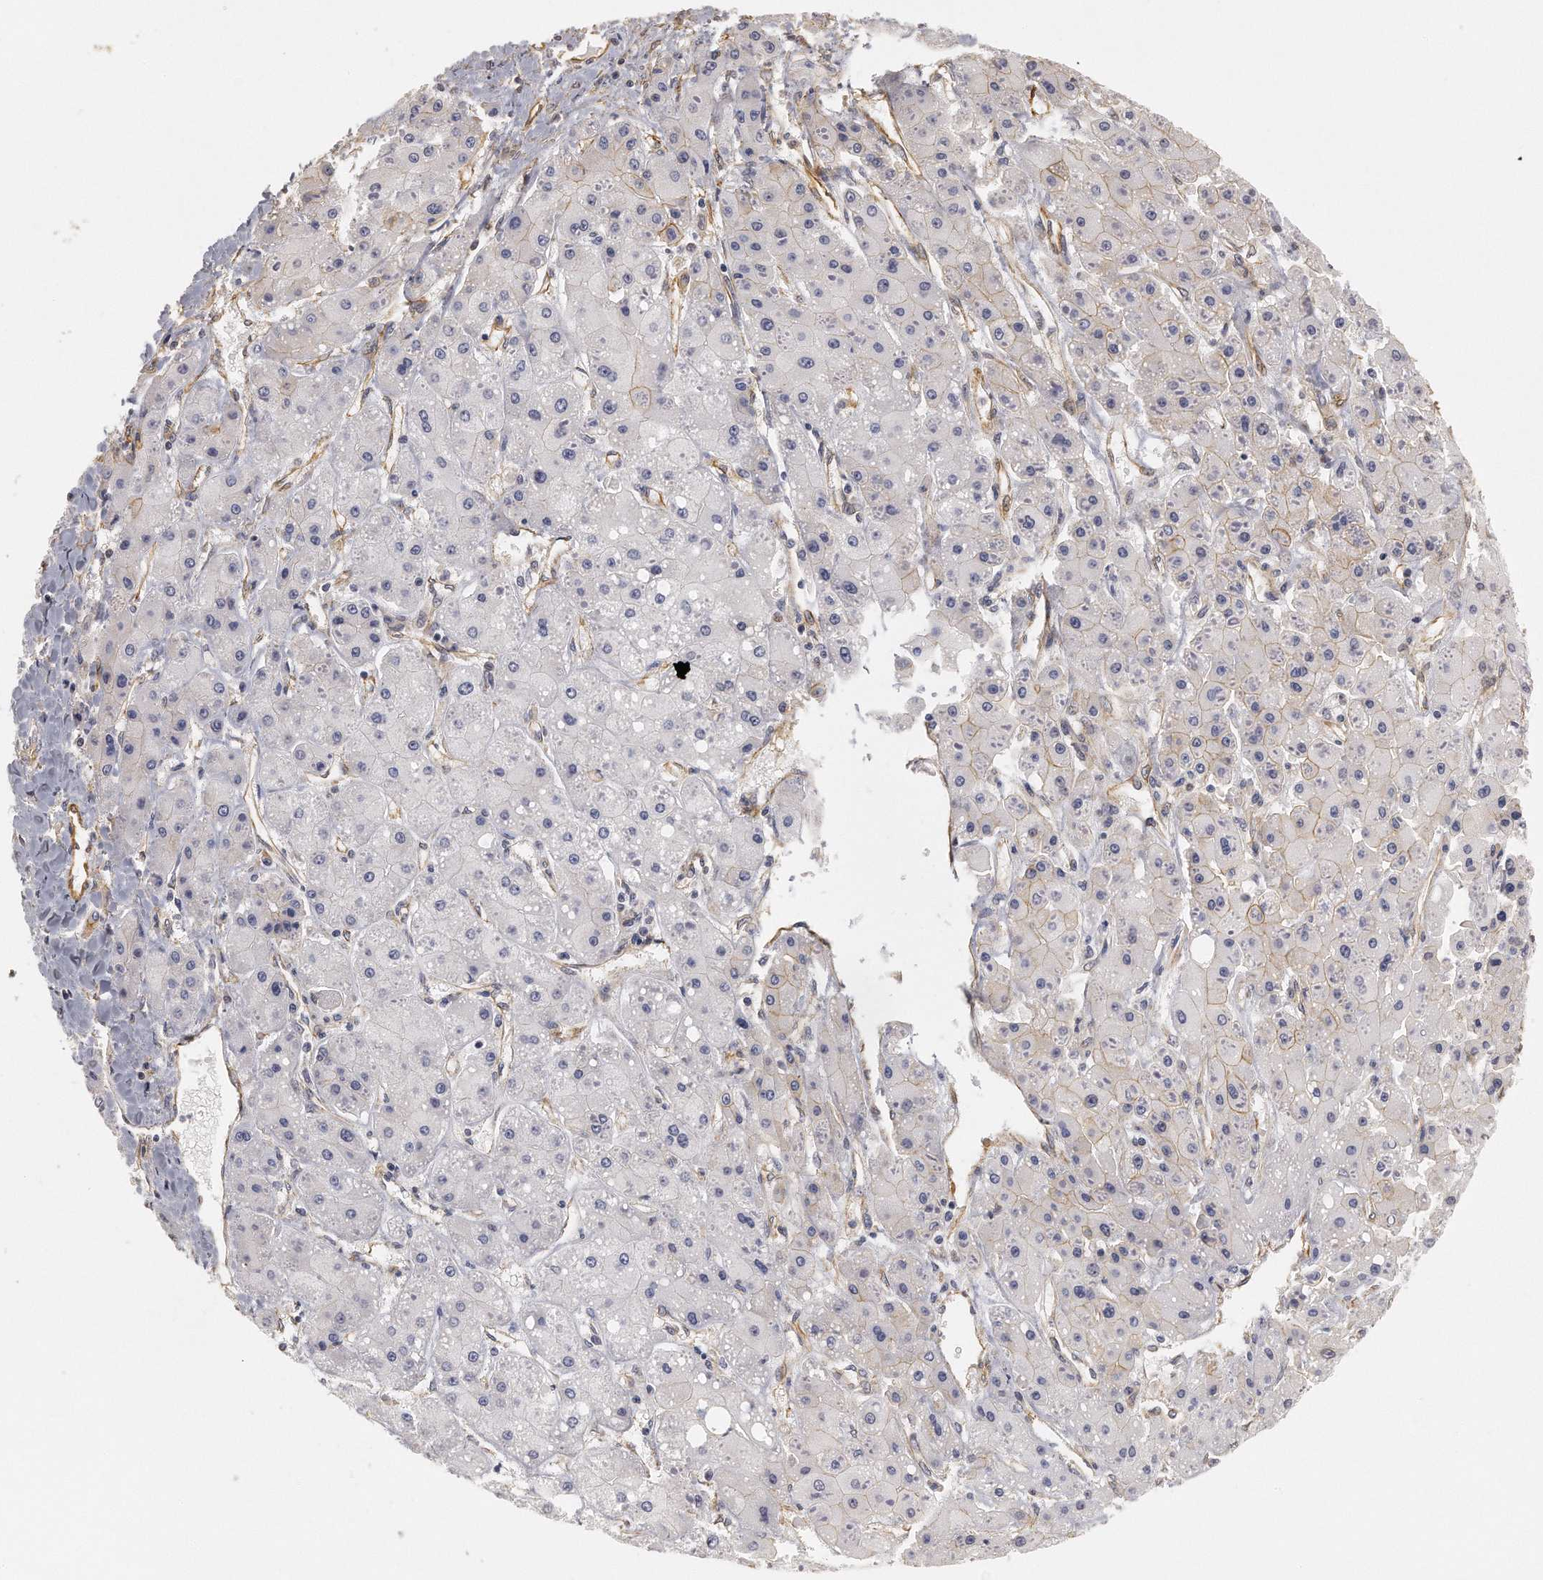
{"staining": {"intensity": "weak", "quantity": "<25%", "location": "cytoplasmic/membranous"}, "tissue": "liver cancer", "cell_type": "Tumor cells", "image_type": "cancer", "snomed": [{"axis": "morphology", "description": "Carcinoma, Hepatocellular, NOS"}, {"axis": "topography", "description": "Liver"}], "caption": "Liver cancer (hepatocellular carcinoma) stained for a protein using IHC demonstrates no staining tumor cells.", "gene": "CHST7", "patient": {"sex": "female", "age": 52}}